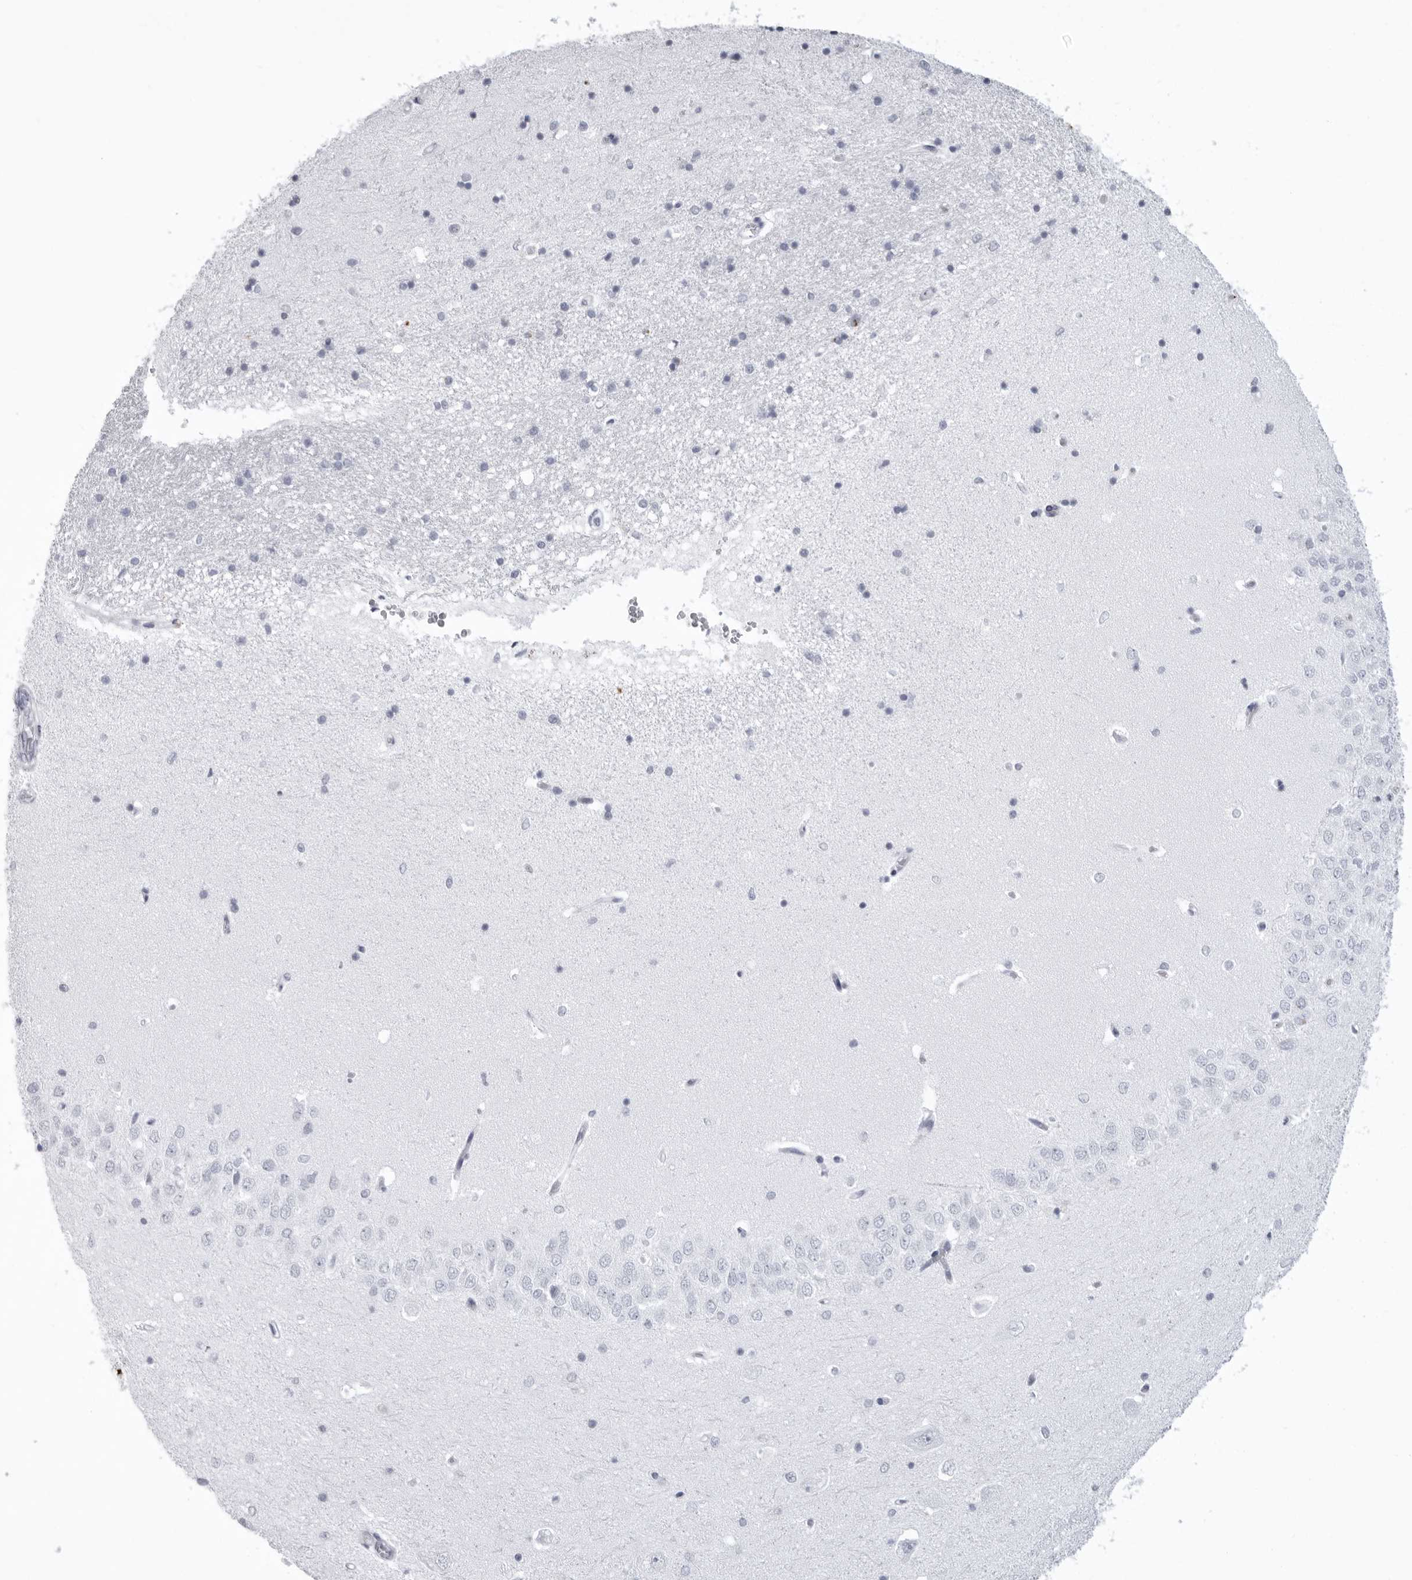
{"staining": {"intensity": "negative", "quantity": "none", "location": "none"}, "tissue": "hippocampus", "cell_type": "Glial cells", "image_type": "normal", "snomed": [{"axis": "morphology", "description": "Normal tissue, NOS"}, {"axis": "topography", "description": "Hippocampus"}], "caption": "This is an immunohistochemistry micrograph of normal hippocampus. There is no positivity in glial cells.", "gene": "KLK9", "patient": {"sex": "male", "age": 45}}